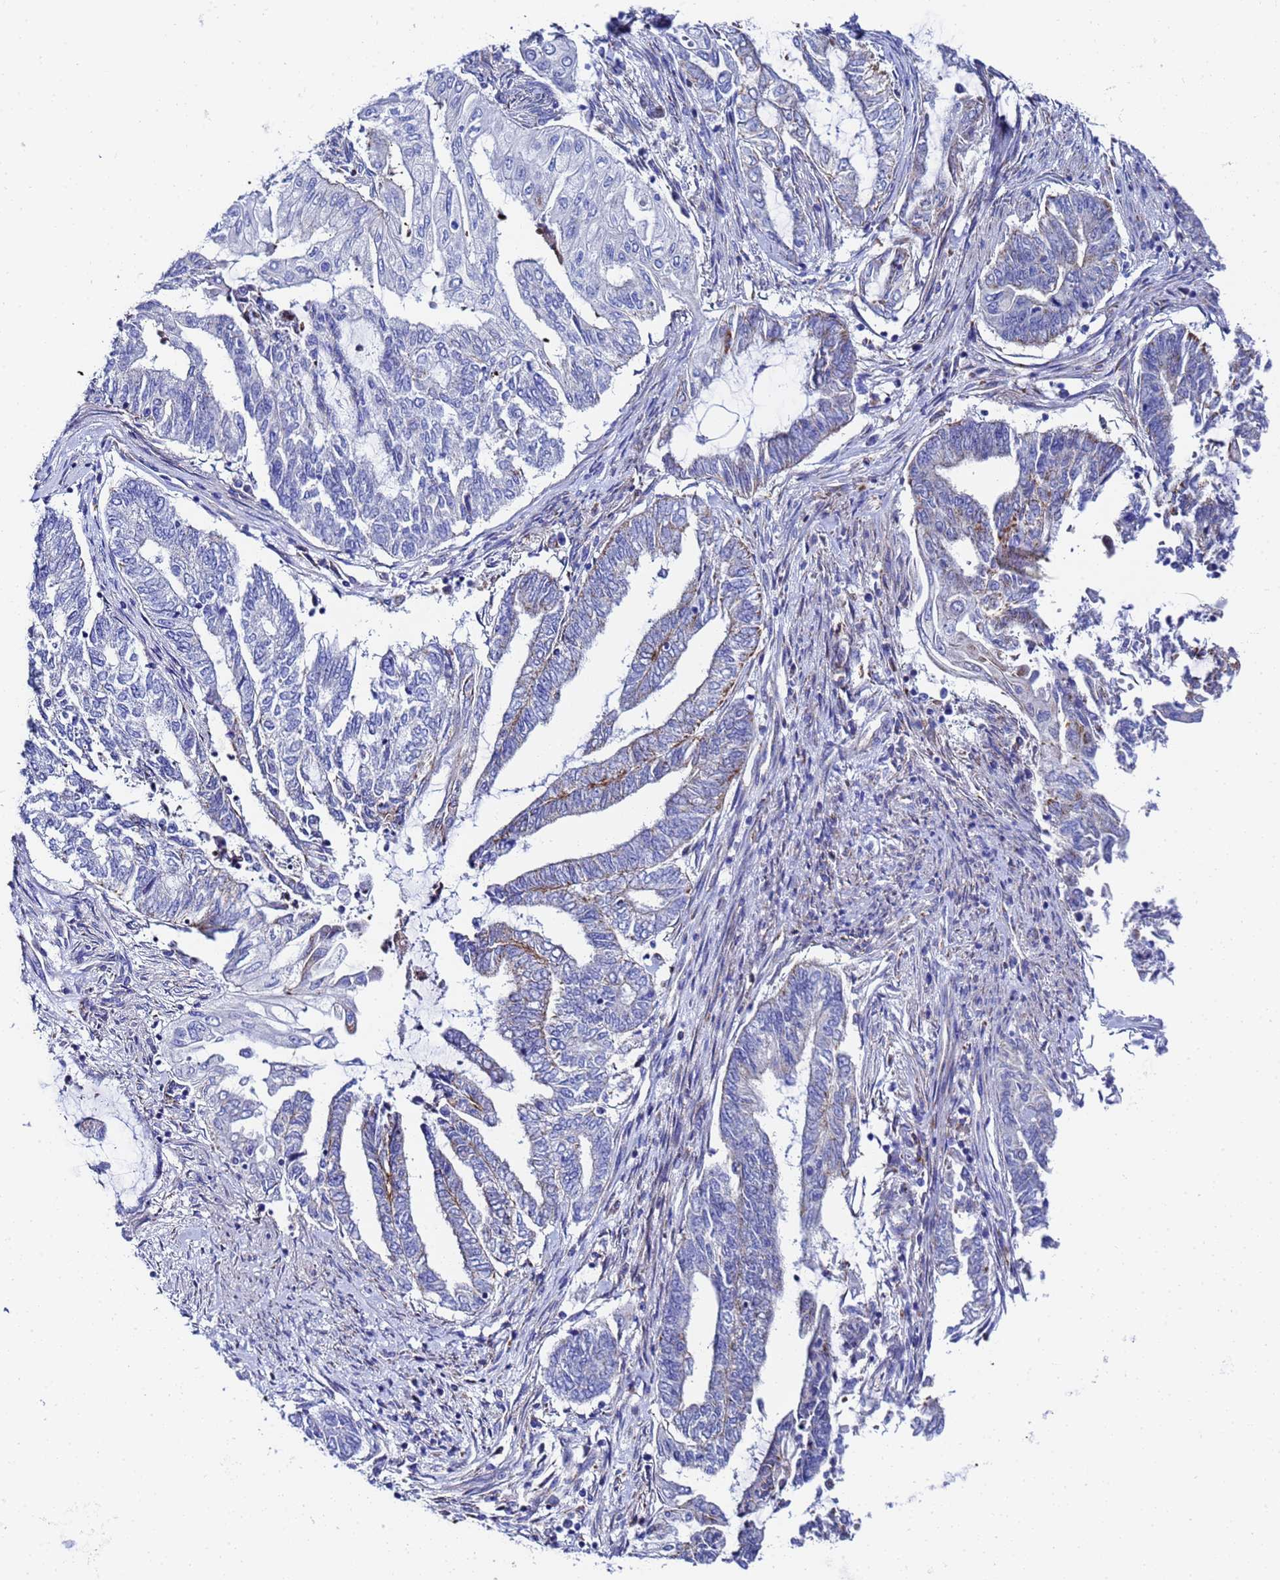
{"staining": {"intensity": "moderate", "quantity": "<25%", "location": "cytoplasmic/membranous"}, "tissue": "endometrial cancer", "cell_type": "Tumor cells", "image_type": "cancer", "snomed": [{"axis": "morphology", "description": "Adenocarcinoma, NOS"}, {"axis": "topography", "description": "Uterus"}, {"axis": "topography", "description": "Endometrium"}], "caption": "A micrograph of endometrial cancer stained for a protein demonstrates moderate cytoplasmic/membranous brown staining in tumor cells.", "gene": "ZNF26", "patient": {"sex": "female", "age": 70}}